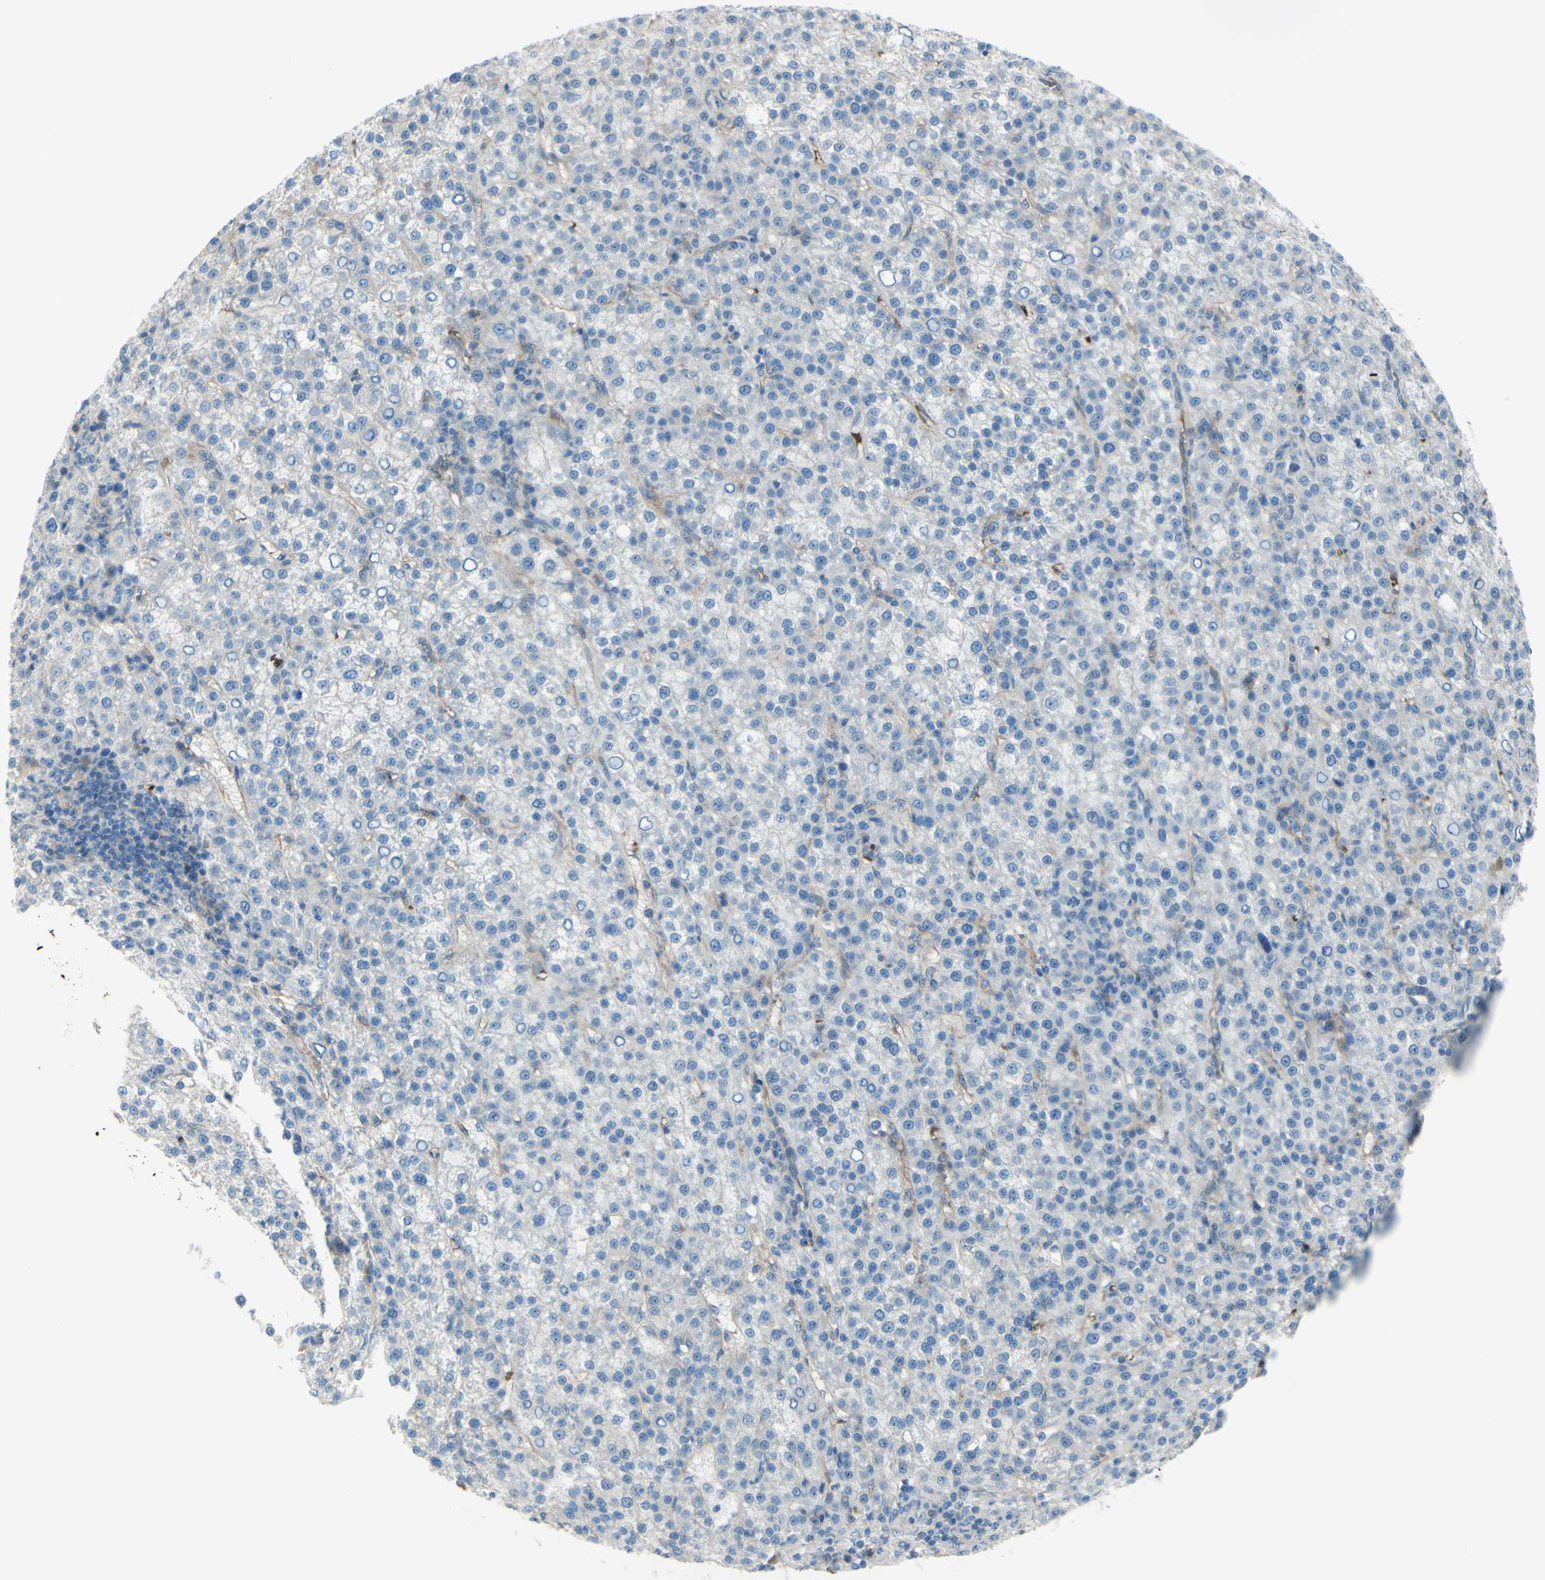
{"staining": {"intensity": "weak", "quantity": ">75%", "location": "cytoplasmic/membranous"}, "tissue": "liver cancer", "cell_type": "Tumor cells", "image_type": "cancer", "snomed": [{"axis": "morphology", "description": "Carcinoma, Hepatocellular, NOS"}, {"axis": "topography", "description": "Liver"}], "caption": "About >75% of tumor cells in liver cancer display weak cytoplasmic/membranous protein staining as visualized by brown immunohistochemical staining.", "gene": "PCDHGA2", "patient": {"sex": "female", "age": 58}}